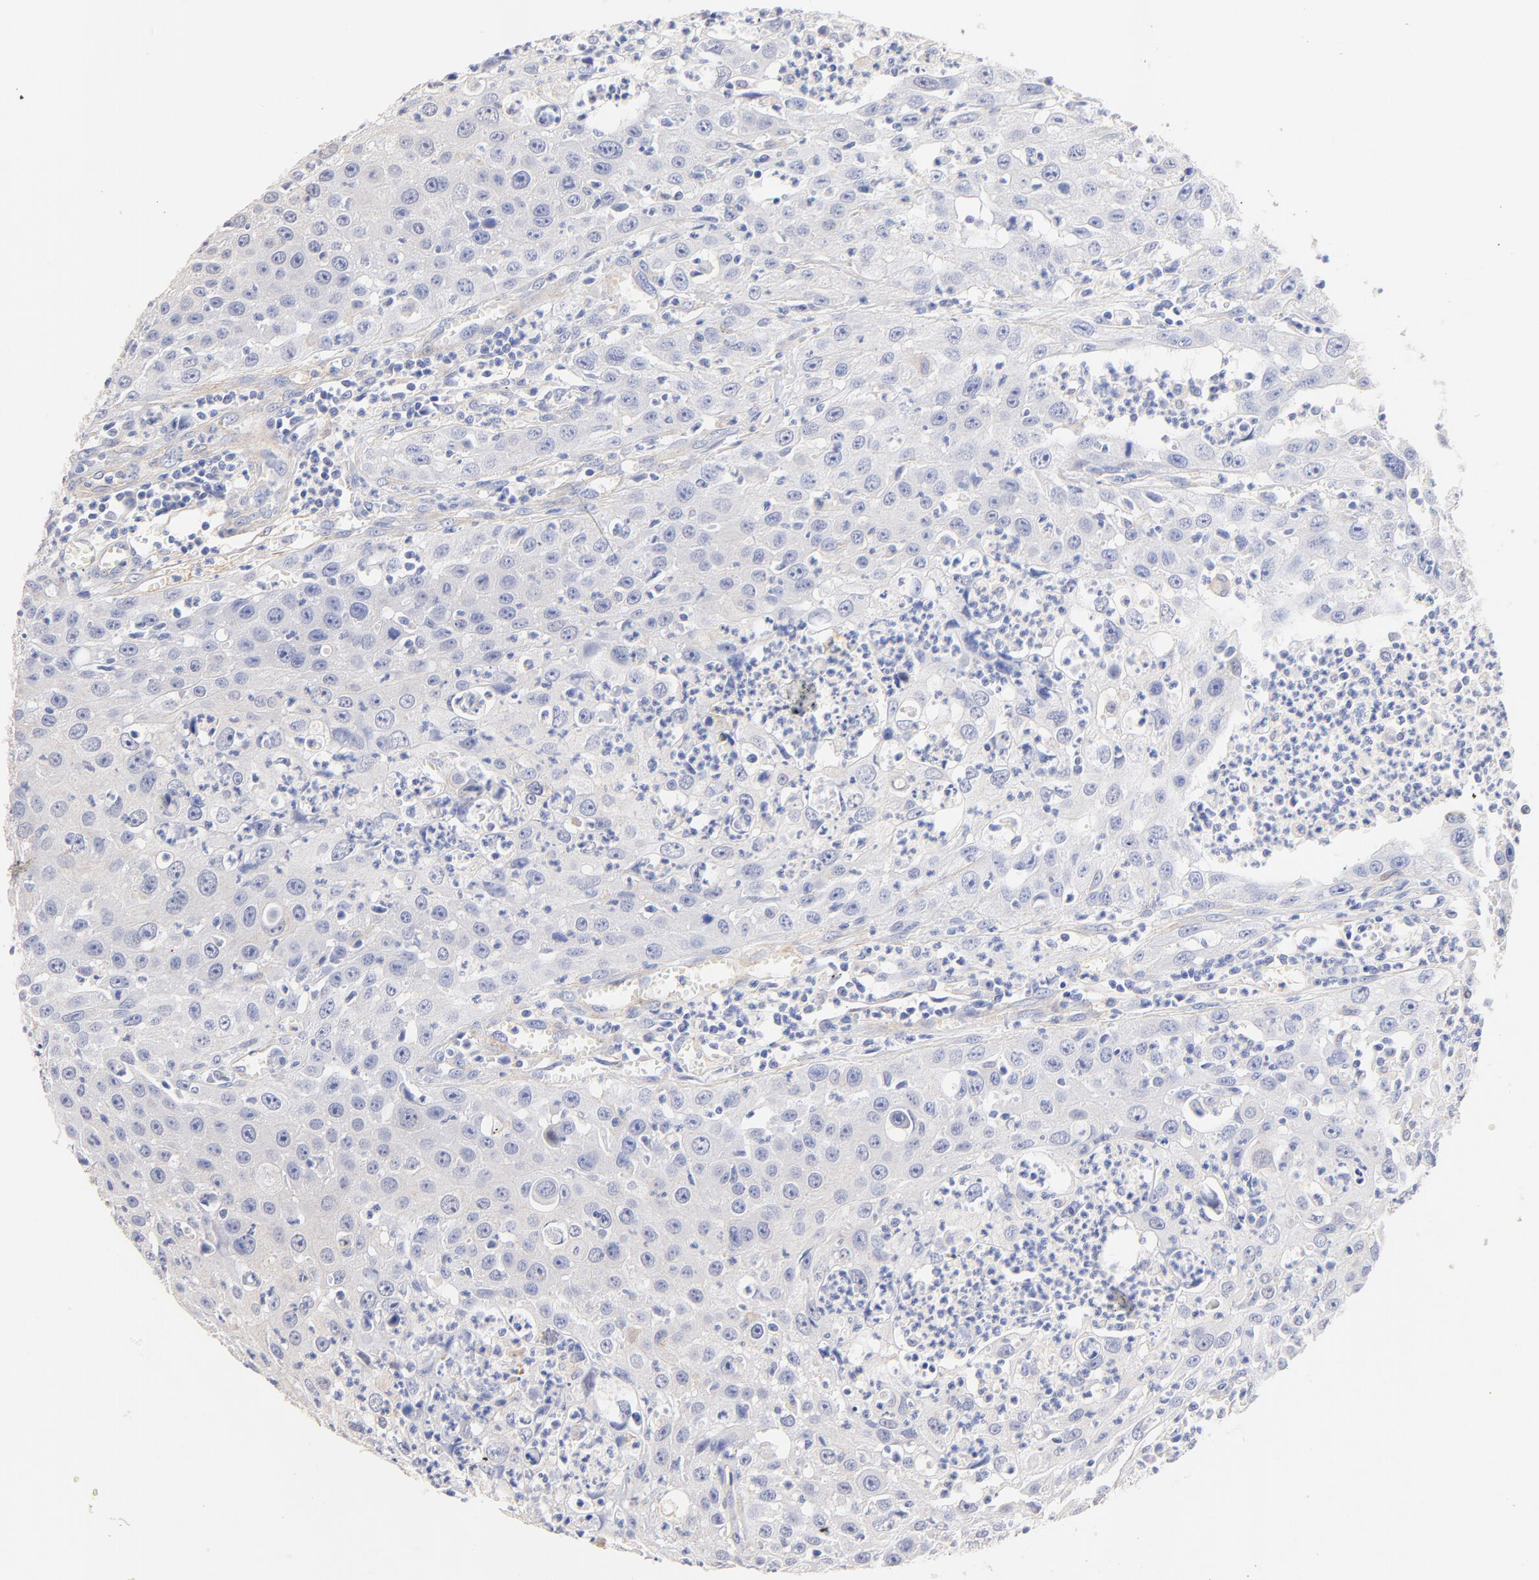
{"staining": {"intensity": "negative", "quantity": "none", "location": "none"}, "tissue": "urothelial cancer", "cell_type": "Tumor cells", "image_type": "cancer", "snomed": [{"axis": "morphology", "description": "Urothelial carcinoma, High grade"}, {"axis": "topography", "description": "Urinary bladder"}], "caption": "Immunohistochemical staining of human urothelial carcinoma (high-grade) demonstrates no significant positivity in tumor cells. (IHC, brightfield microscopy, high magnification).", "gene": "ACTRT1", "patient": {"sex": "male", "age": 66}}